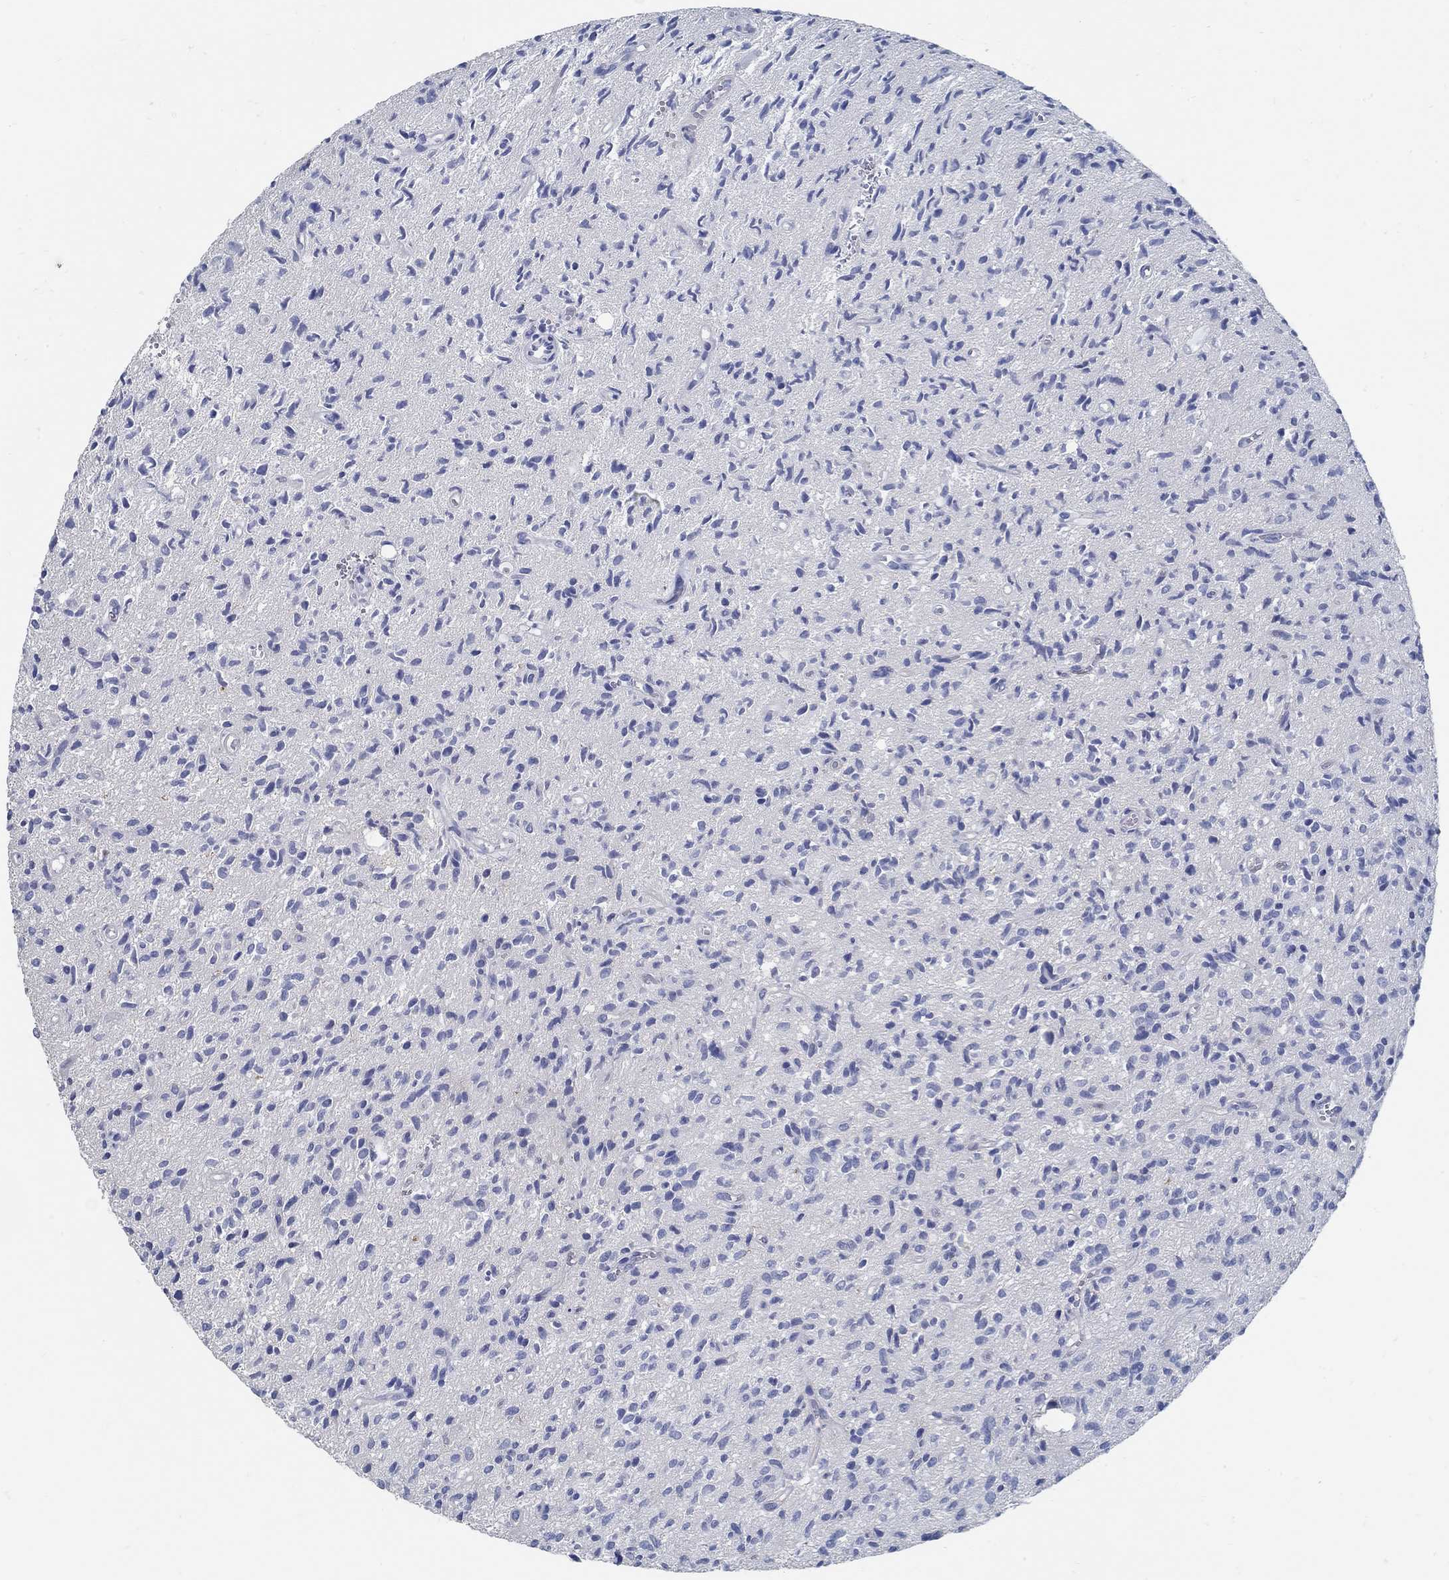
{"staining": {"intensity": "negative", "quantity": "none", "location": "none"}, "tissue": "glioma", "cell_type": "Tumor cells", "image_type": "cancer", "snomed": [{"axis": "morphology", "description": "Glioma, malignant, High grade"}, {"axis": "topography", "description": "Brain"}], "caption": "High power microscopy micrograph of an immunohistochemistry micrograph of glioma, revealing no significant expression in tumor cells.", "gene": "PCDH11X", "patient": {"sex": "male", "age": 64}}